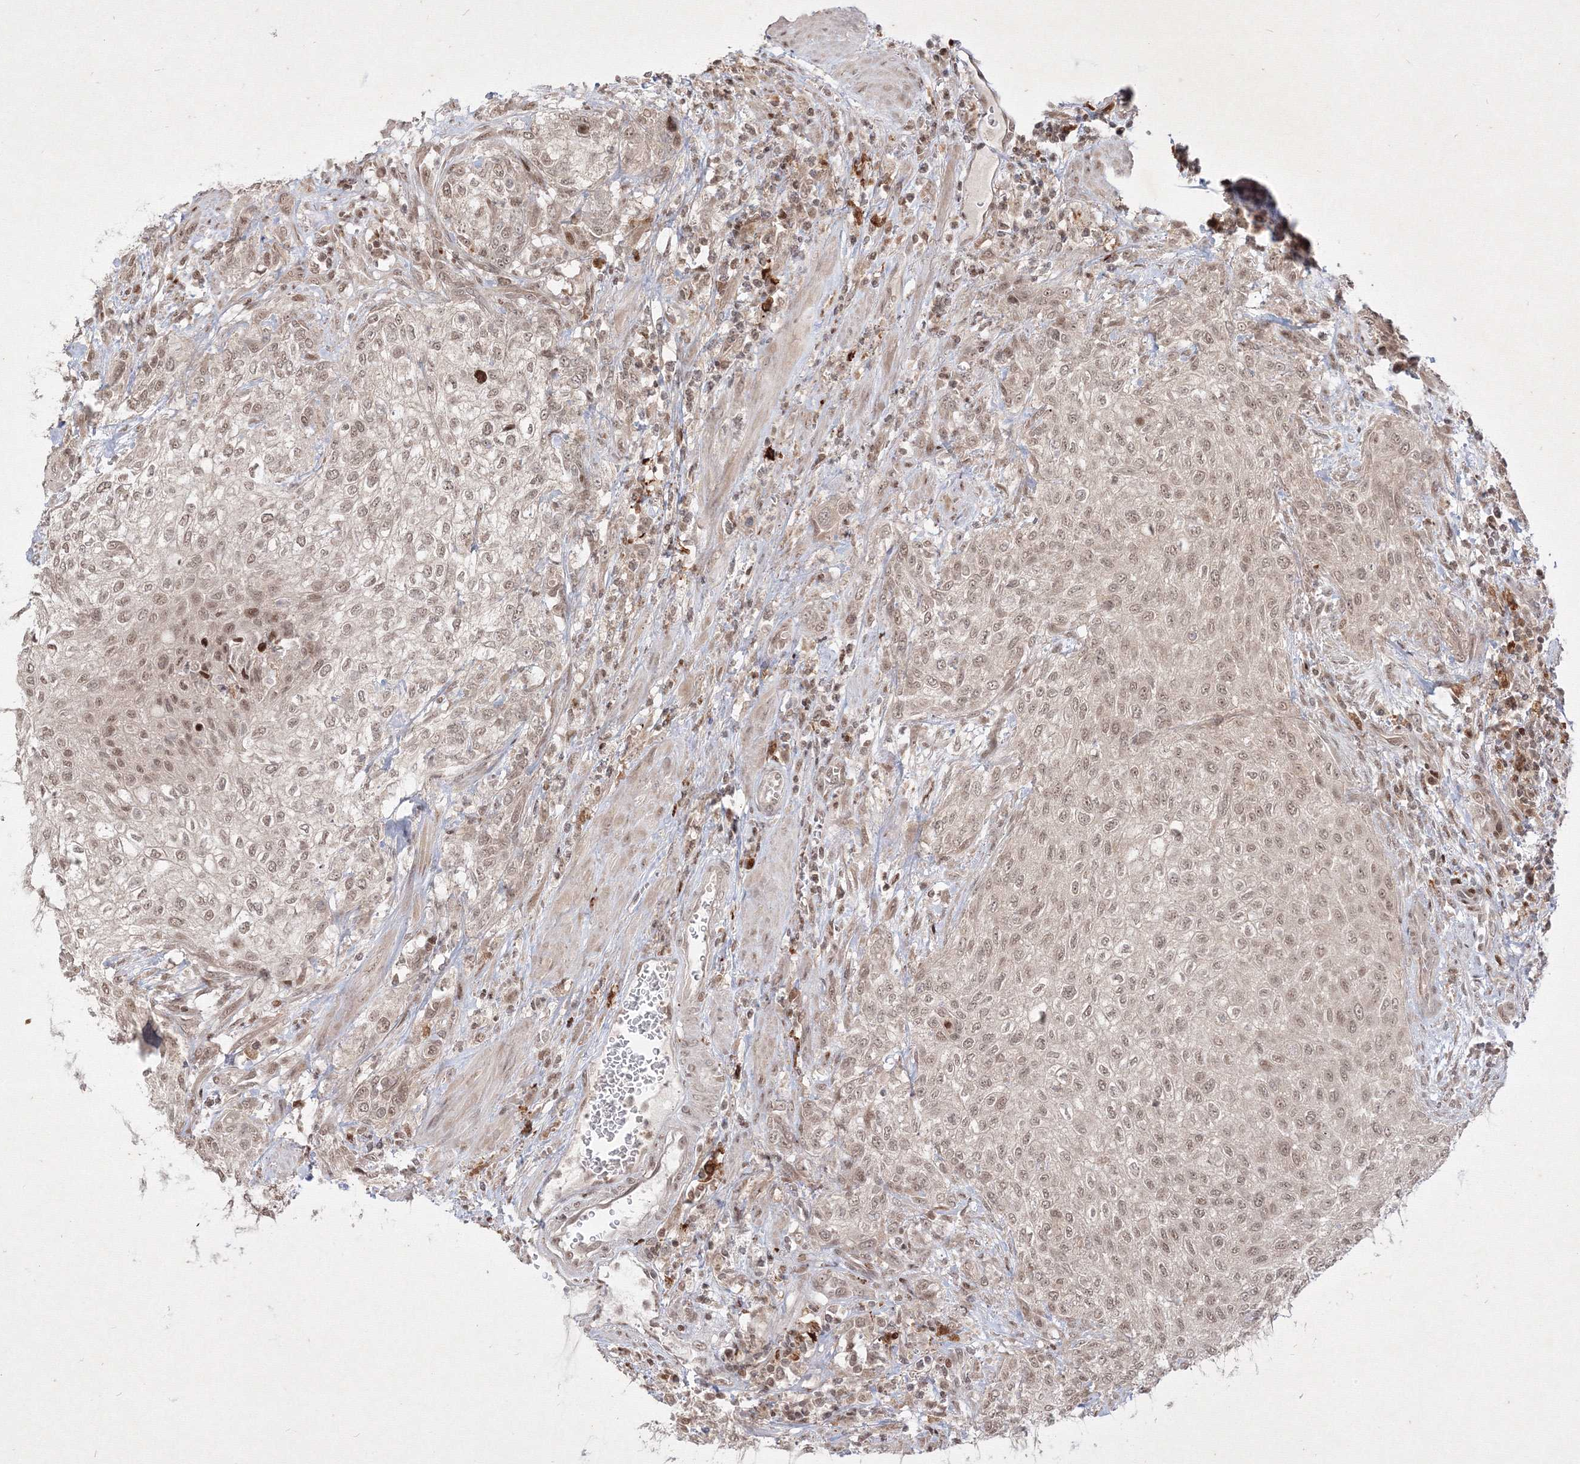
{"staining": {"intensity": "weak", "quantity": ">75%", "location": "nuclear"}, "tissue": "urothelial cancer", "cell_type": "Tumor cells", "image_type": "cancer", "snomed": [{"axis": "morphology", "description": "Urothelial carcinoma, High grade"}, {"axis": "topography", "description": "Urinary bladder"}], "caption": "An immunohistochemistry image of neoplastic tissue is shown. Protein staining in brown highlights weak nuclear positivity in high-grade urothelial carcinoma within tumor cells.", "gene": "TAB1", "patient": {"sex": "male", "age": 35}}